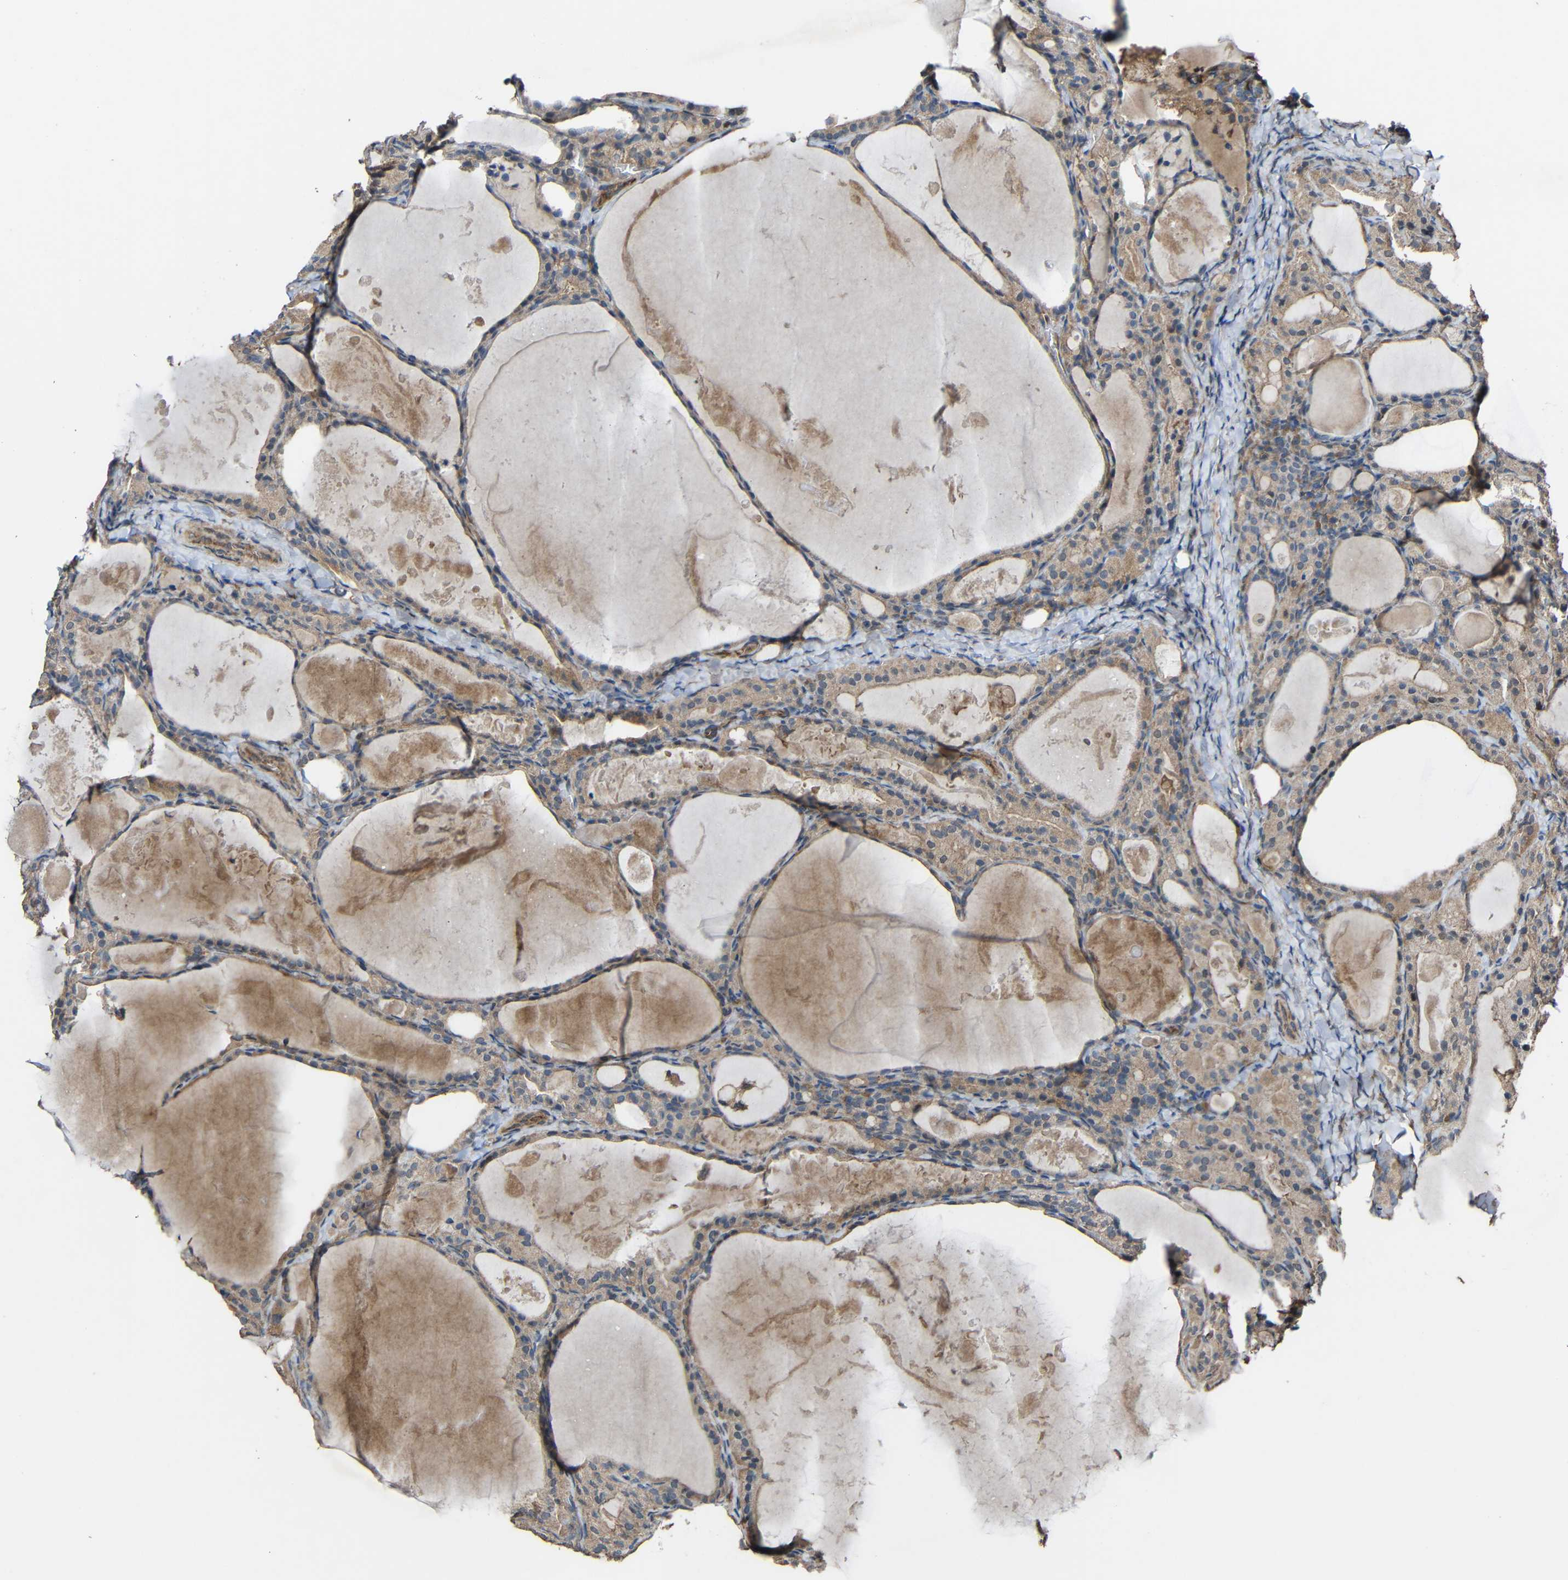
{"staining": {"intensity": "weak", "quantity": ">75%", "location": "cytoplasmic/membranous"}, "tissue": "thyroid cancer", "cell_type": "Tumor cells", "image_type": "cancer", "snomed": [{"axis": "morphology", "description": "Papillary adenocarcinoma, NOS"}, {"axis": "topography", "description": "Thyroid gland"}], "caption": "Human thyroid cancer (papillary adenocarcinoma) stained with a protein marker exhibits weak staining in tumor cells.", "gene": "CHST9", "patient": {"sex": "female", "age": 42}}